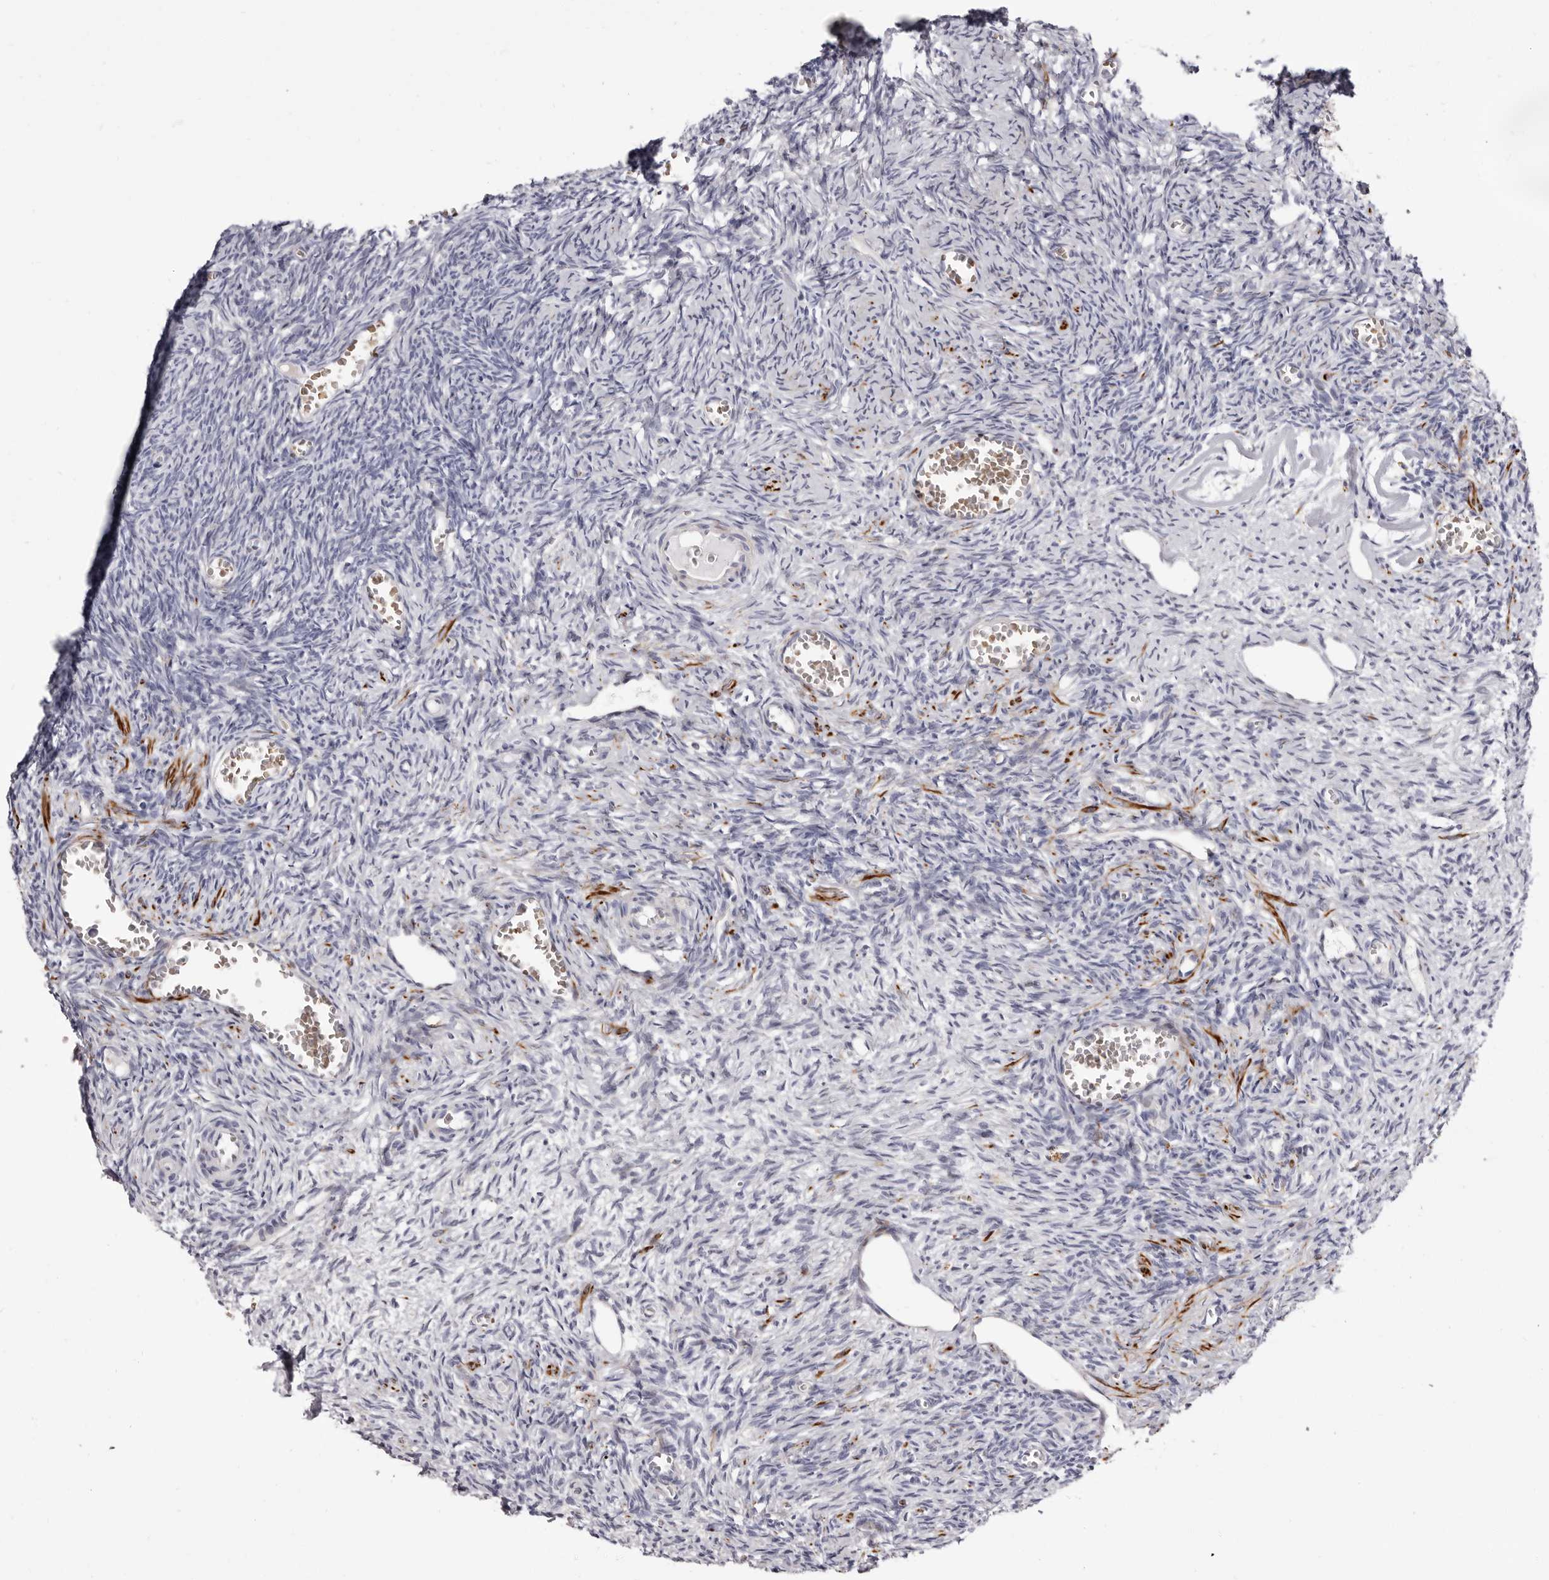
{"staining": {"intensity": "negative", "quantity": "none", "location": "none"}, "tissue": "ovary", "cell_type": "Ovarian stroma cells", "image_type": "normal", "snomed": [{"axis": "morphology", "description": "Normal tissue, NOS"}, {"axis": "topography", "description": "Ovary"}], "caption": "Ovarian stroma cells are negative for brown protein staining in benign ovary. (DAB (3,3'-diaminobenzidine) IHC, high magnification).", "gene": "AIDA", "patient": {"sex": "female", "age": 27}}